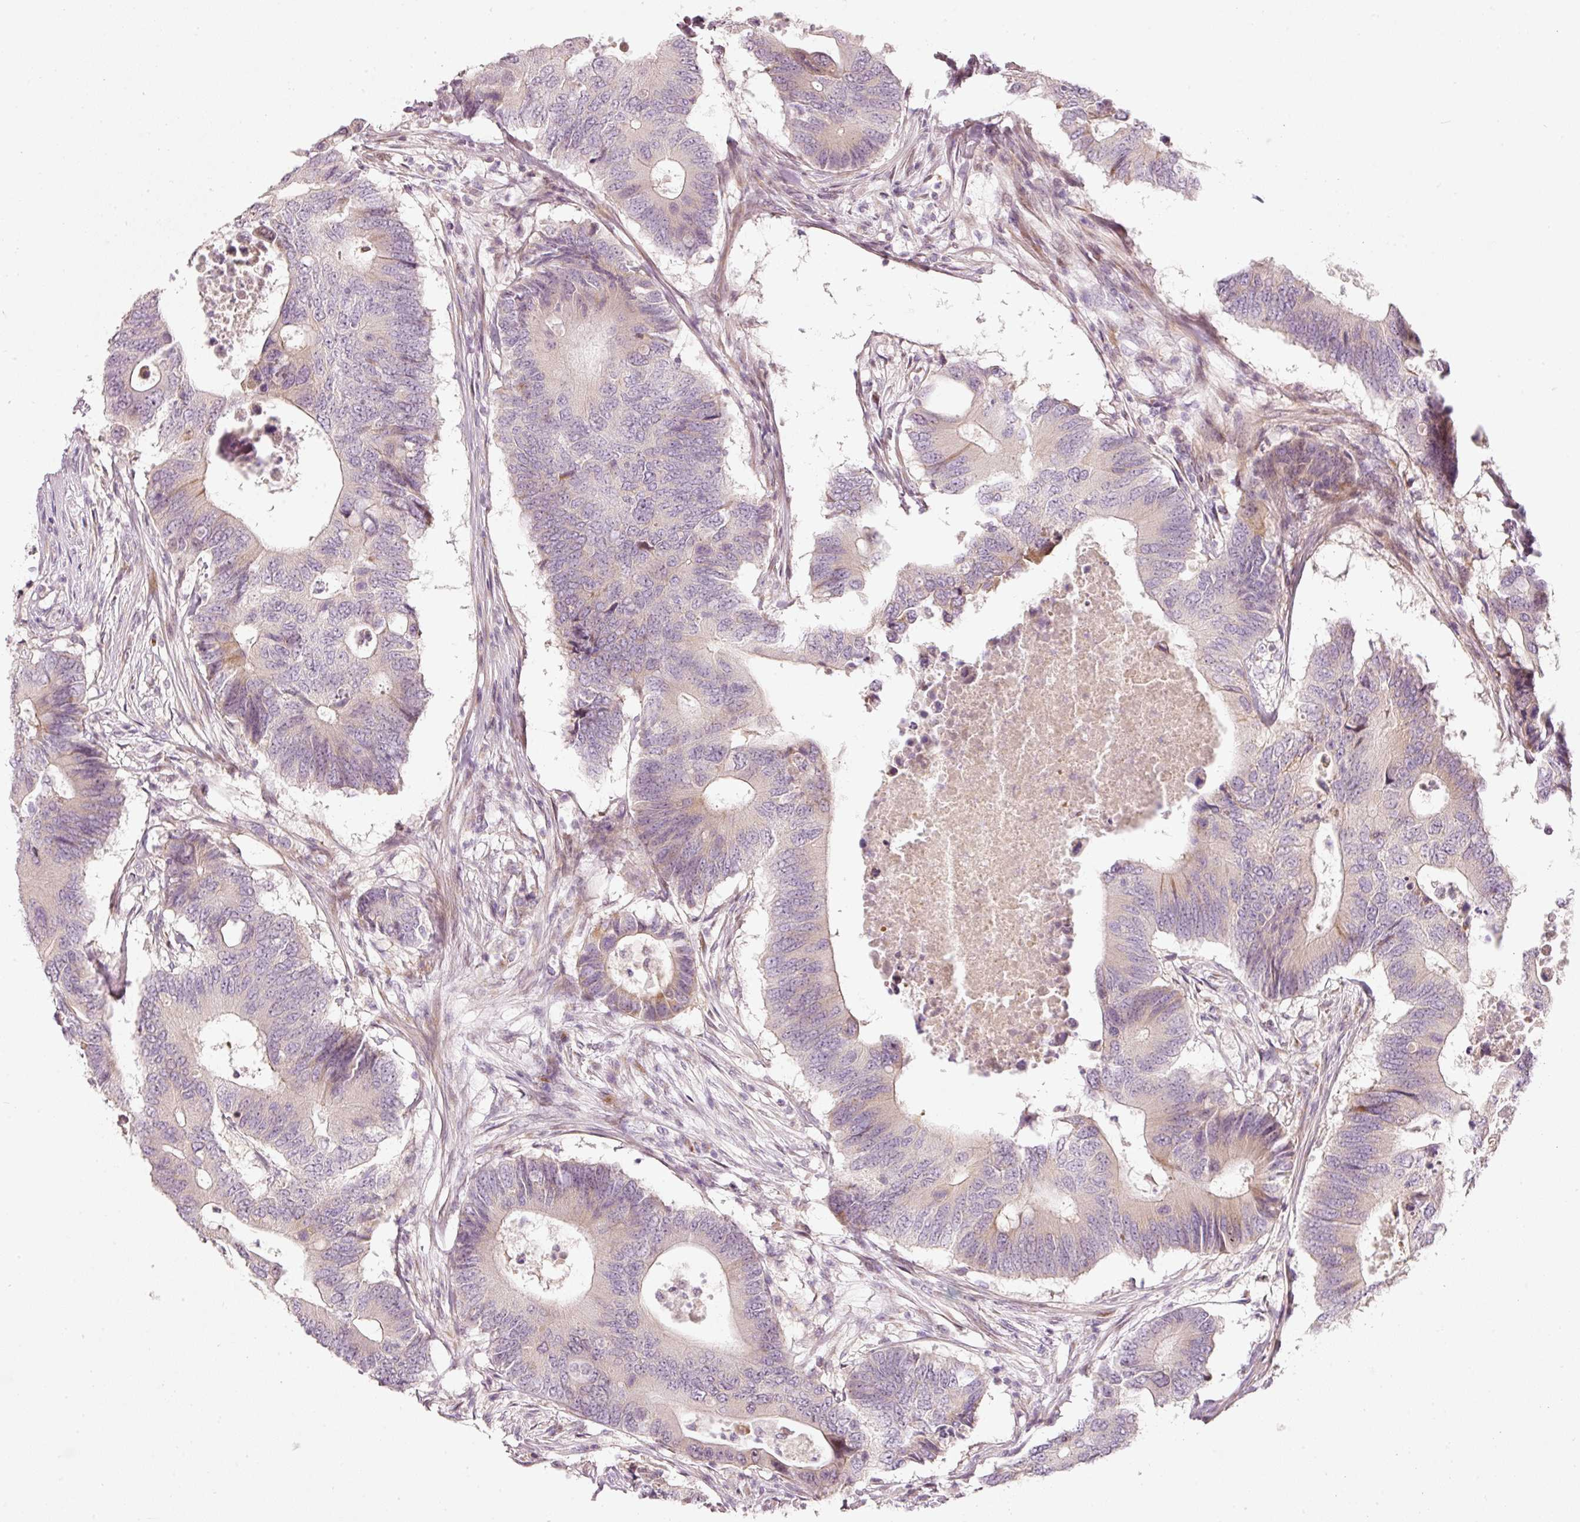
{"staining": {"intensity": "negative", "quantity": "none", "location": "none"}, "tissue": "colorectal cancer", "cell_type": "Tumor cells", "image_type": "cancer", "snomed": [{"axis": "morphology", "description": "Adenocarcinoma, NOS"}, {"axis": "topography", "description": "Colon"}], "caption": "The immunohistochemistry (IHC) micrograph has no significant expression in tumor cells of adenocarcinoma (colorectal) tissue.", "gene": "SLC20A1", "patient": {"sex": "male", "age": 71}}